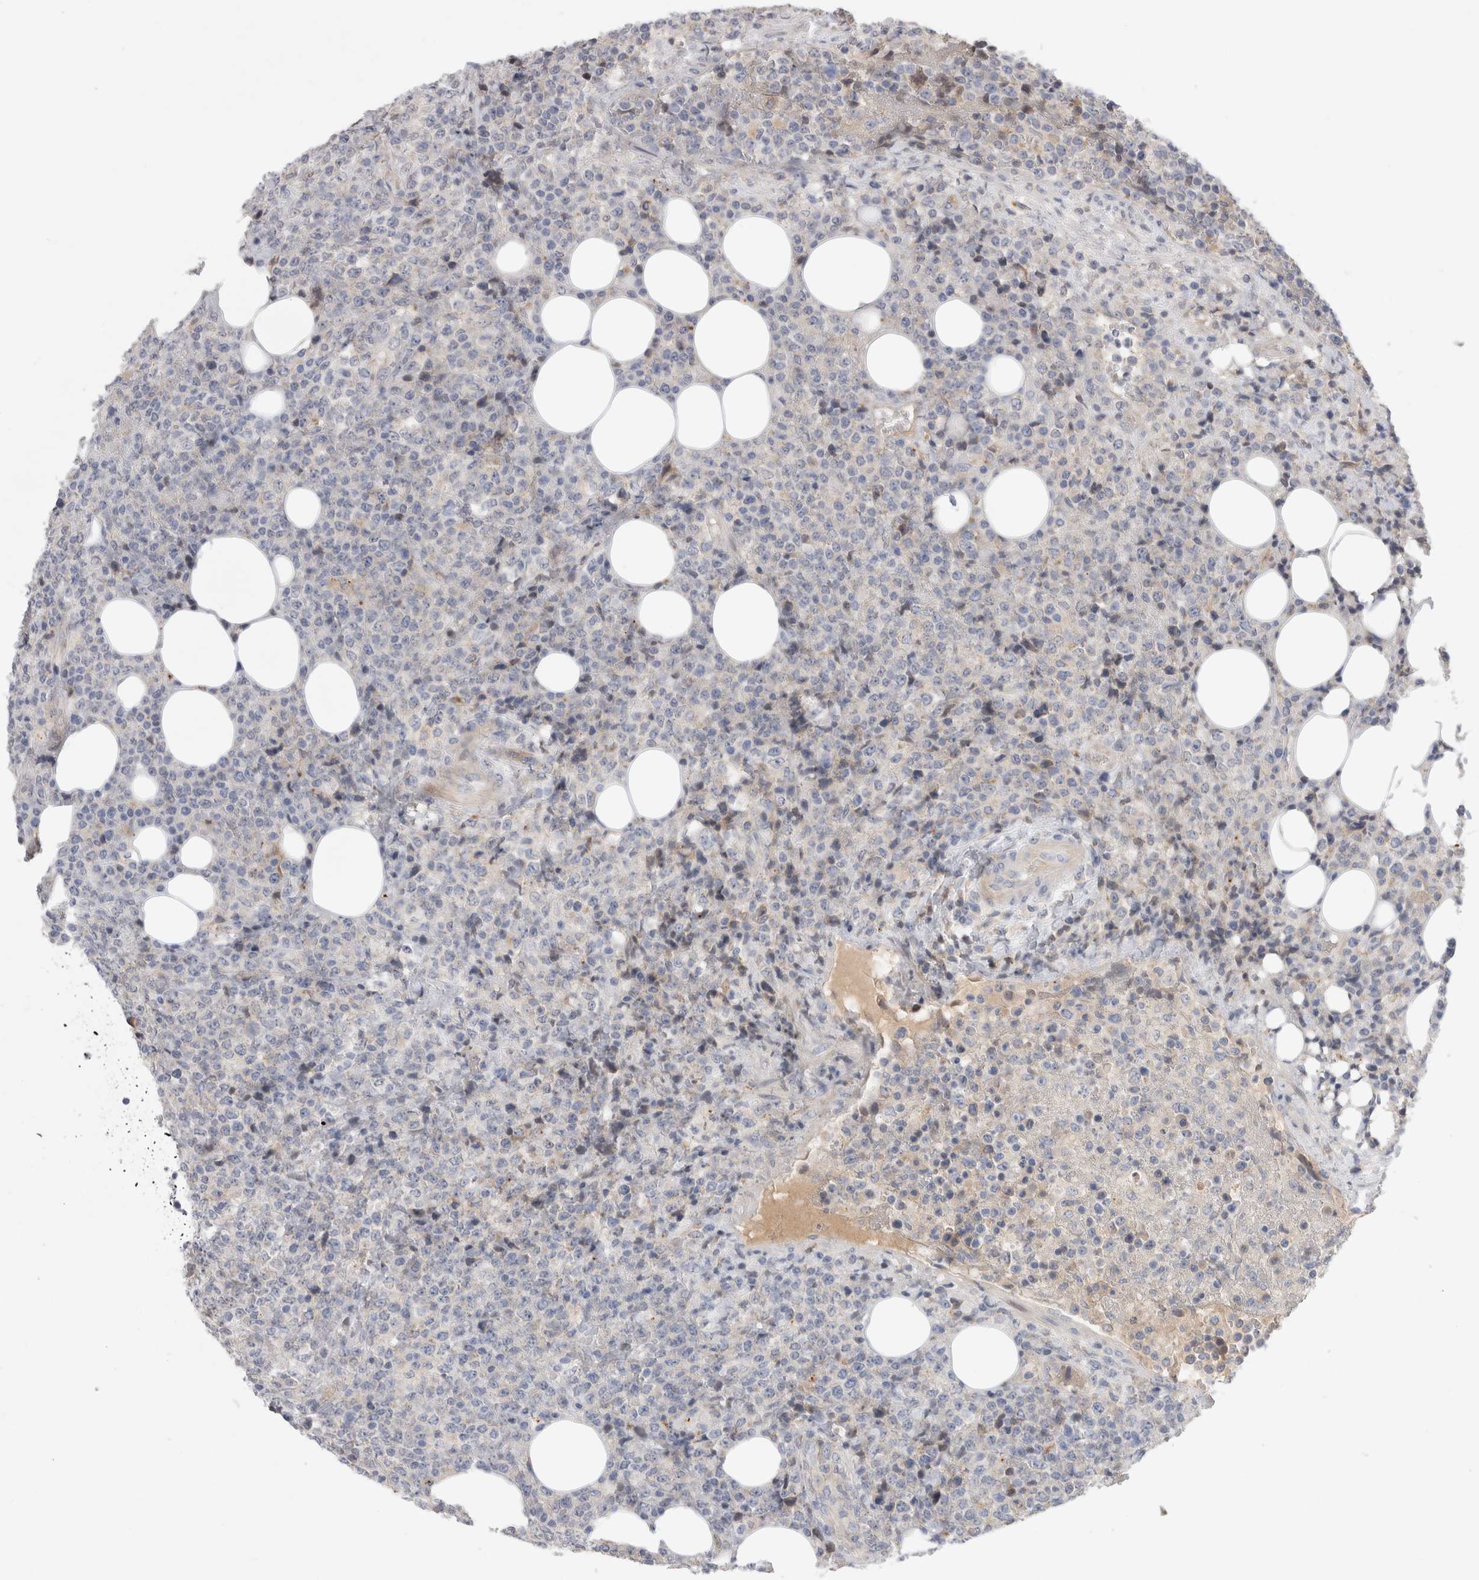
{"staining": {"intensity": "negative", "quantity": "none", "location": "none"}, "tissue": "lymphoma", "cell_type": "Tumor cells", "image_type": "cancer", "snomed": [{"axis": "morphology", "description": "Malignant lymphoma, non-Hodgkin's type, High grade"}, {"axis": "topography", "description": "Lymph node"}], "caption": "The micrograph demonstrates no significant staining in tumor cells of high-grade malignant lymphoma, non-Hodgkin's type.", "gene": "GAA", "patient": {"sex": "male", "age": 13}}